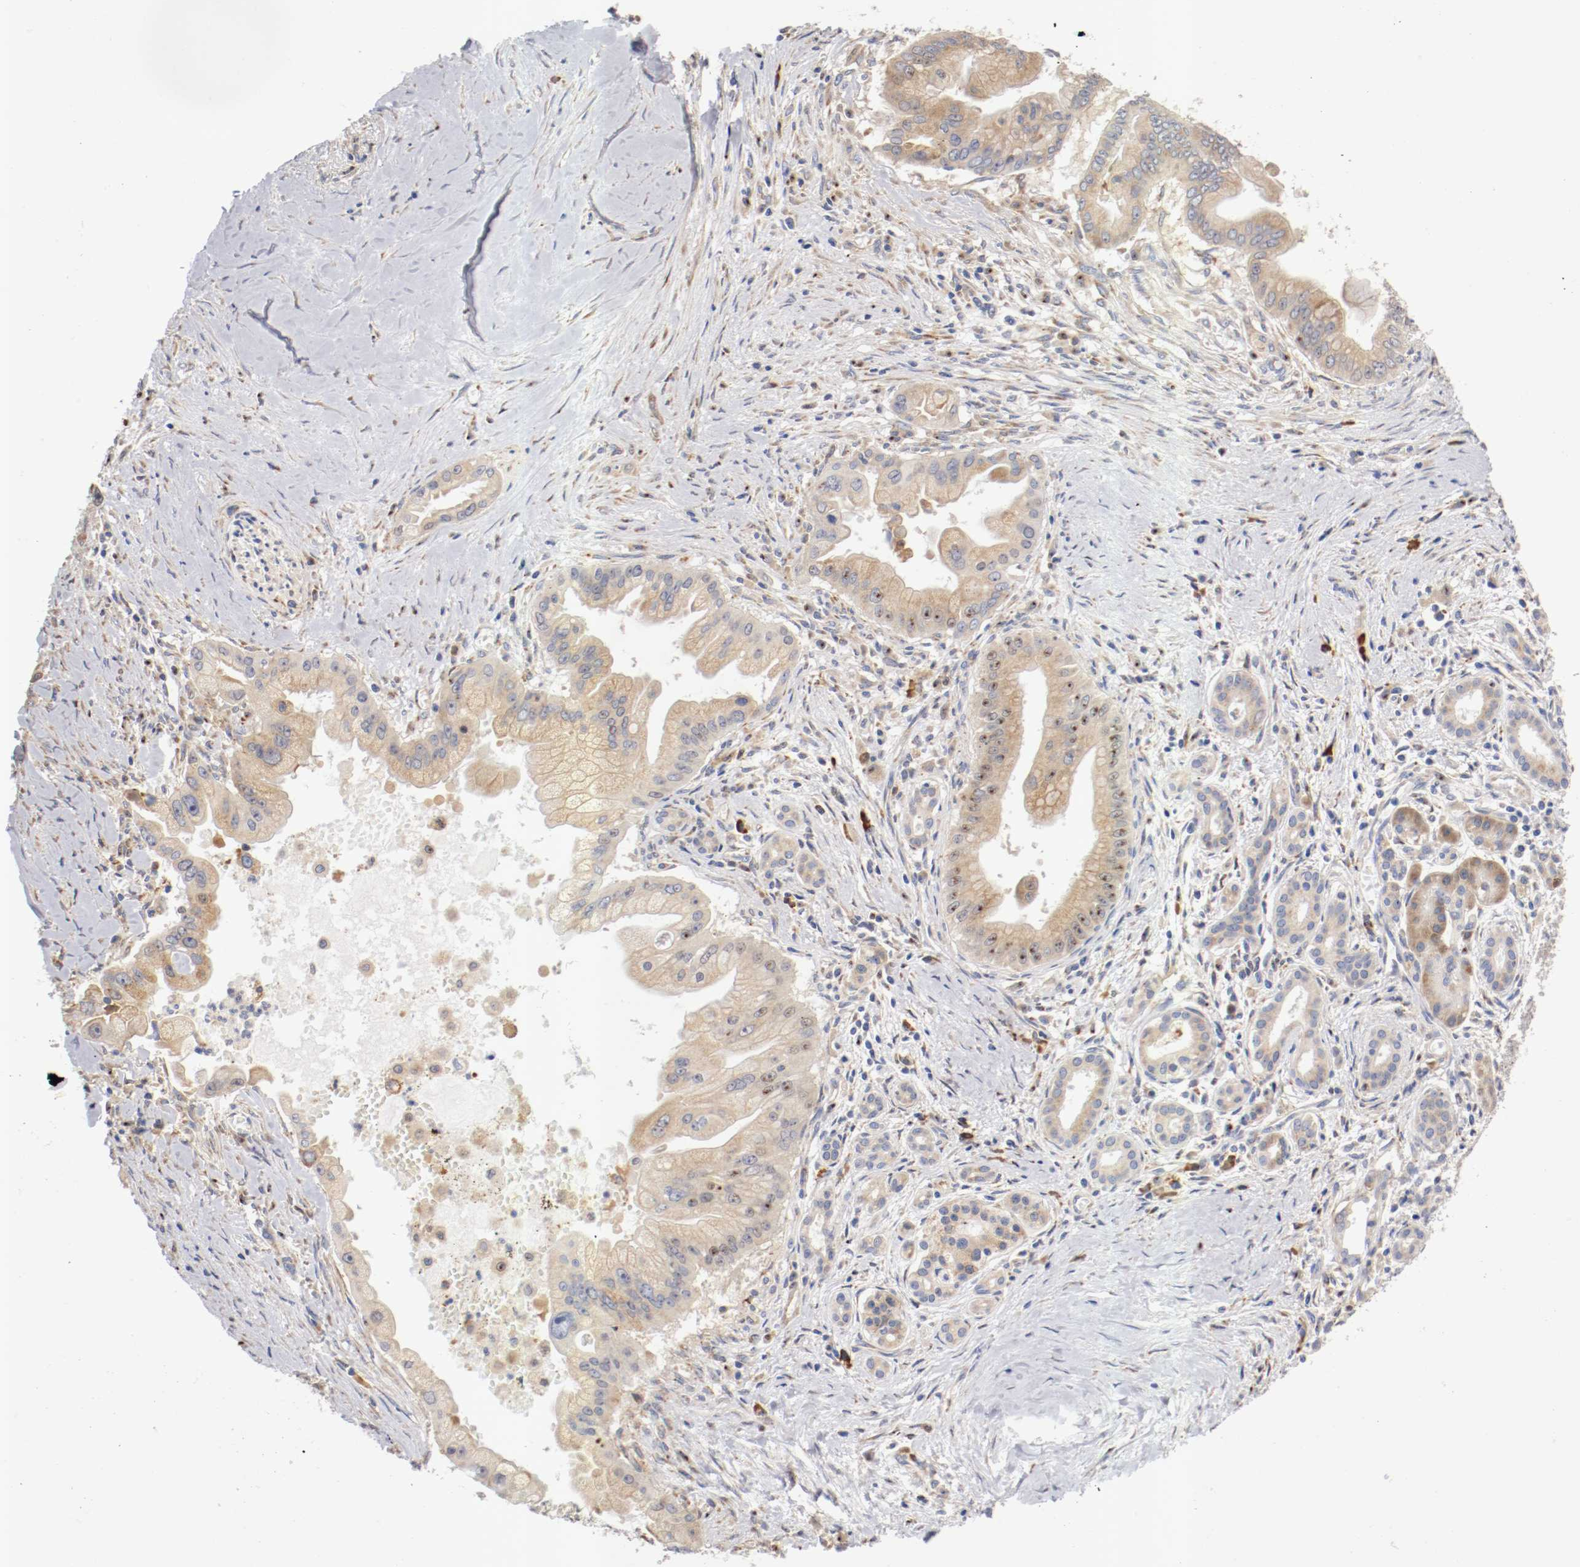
{"staining": {"intensity": "moderate", "quantity": ">75%", "location": "cytoplasmic/membranous"}, "tissue": "pancreatic cancer", "cell_type": "Tumor cells", "image_type": "cancer", "snomed": [{"axis": "morphology", "description": "Adenocarcinoma, NOS"}, {"axis": "topography", "description": "Pancreas"}], "caption": "A high-resolution histopathology image shows immunohistochemistry staining of pancreatic cancer (adenocarcinoma), which demonstrates moderate cytoplasmic/membranous positivity in approximately >75% of tumor cells.", "gene": "TNFSF13", "patient": {"sex": "male", "age": 59}}